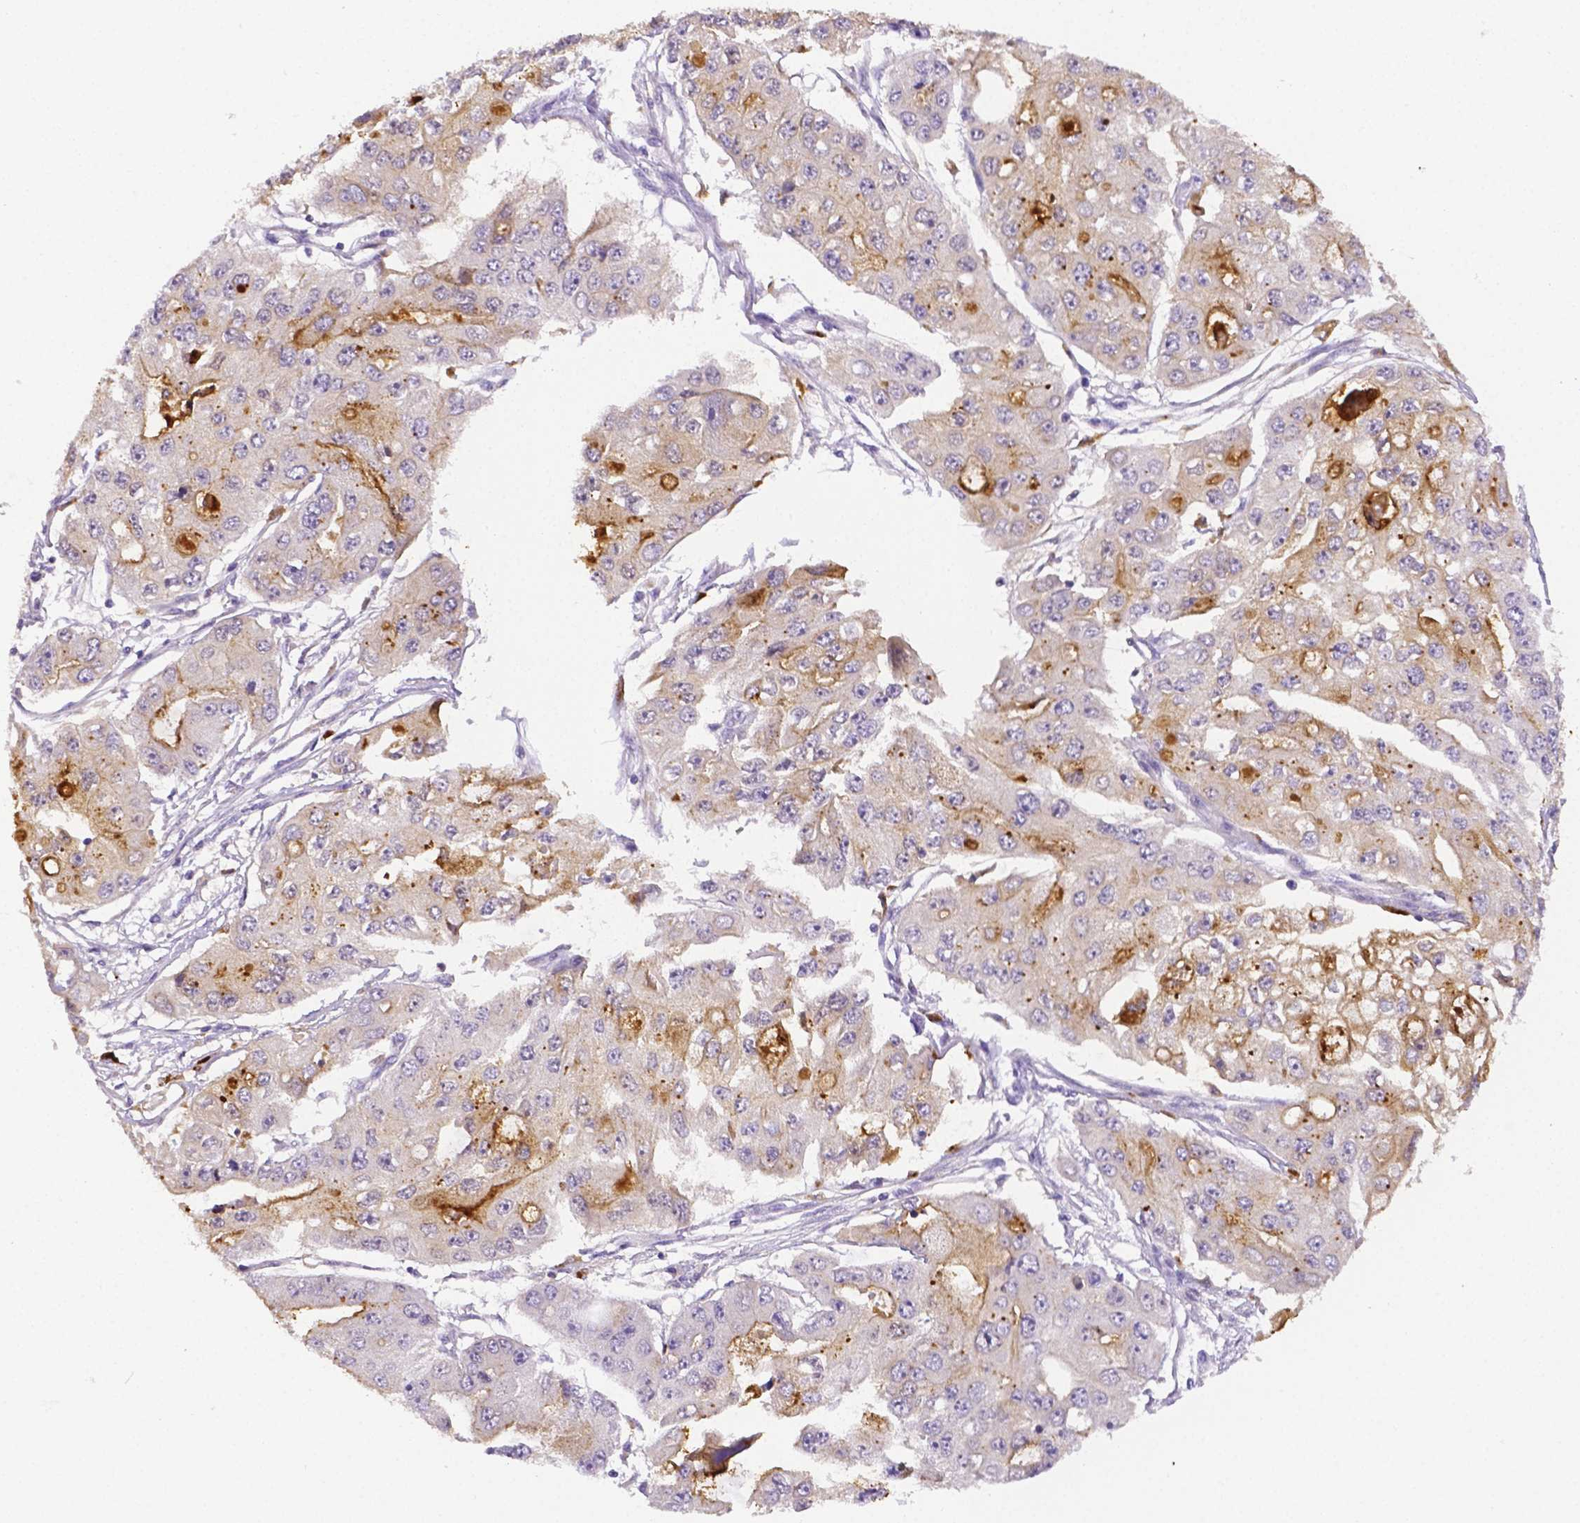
{"staining": {"intensity": "moderate", "quantity": "25%-75%", "location": "cytoplasmic/membranous"}, "tissue": "ovarian cancer", "cell_type": "Tumor cells", "image_type": "cancer", "snomed": [{"axis": "morphology", "description": "Cystadenocarcinoma, serous, NOS"}, {"axis": "topography", "description": "Ovary"}], "caption": "Ovarian cancer stained with a protein marker exhibits moderate staining in tumor cells.", "gene": "NXPH2", "patient": {"sex": "female", "age": 56}}